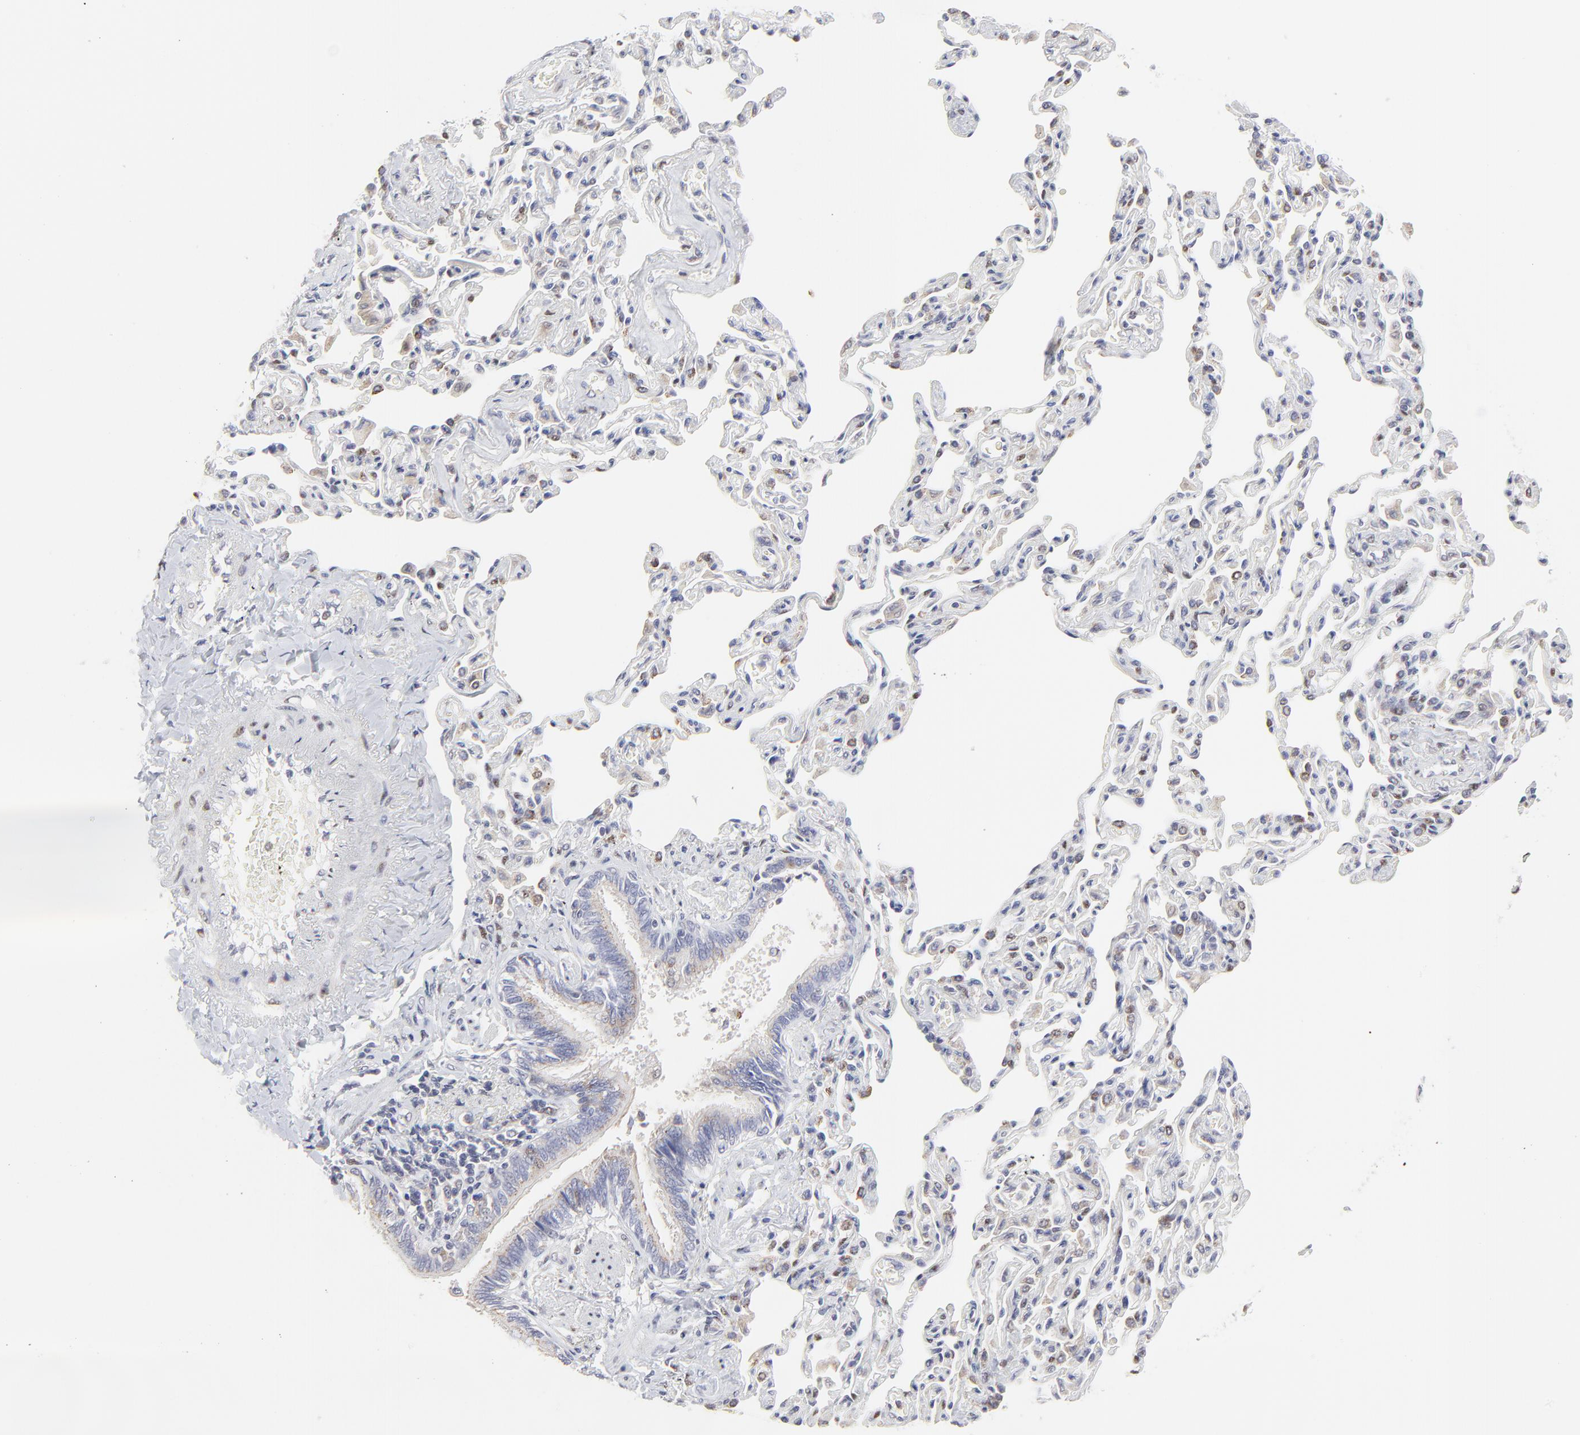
{"staining": {"intensity": "weak", "quantity": "<25%", "location": "cytoplasmic/membranous"}, "tissue": "bronchus", "cell_type": "Respiratory epithelial cells", "image_type": "normal", "snomed": [{"axis": "morphology", "description": "Normal tissue, NOS"}, {"axis": "topography", "description": "Lung"}], "caption": "High magnification brightfield microscopy of unremarkable bronchus stained with DAB (3,3'-diaminobenzidine) (brown) and counterstained with hematoxylin (blue): respiratory epithelial cells show no significant positivity. (DAB IHC, high magnification).", "gene": "NCAPH", "patient": {"sex": "male", "age": 64}}